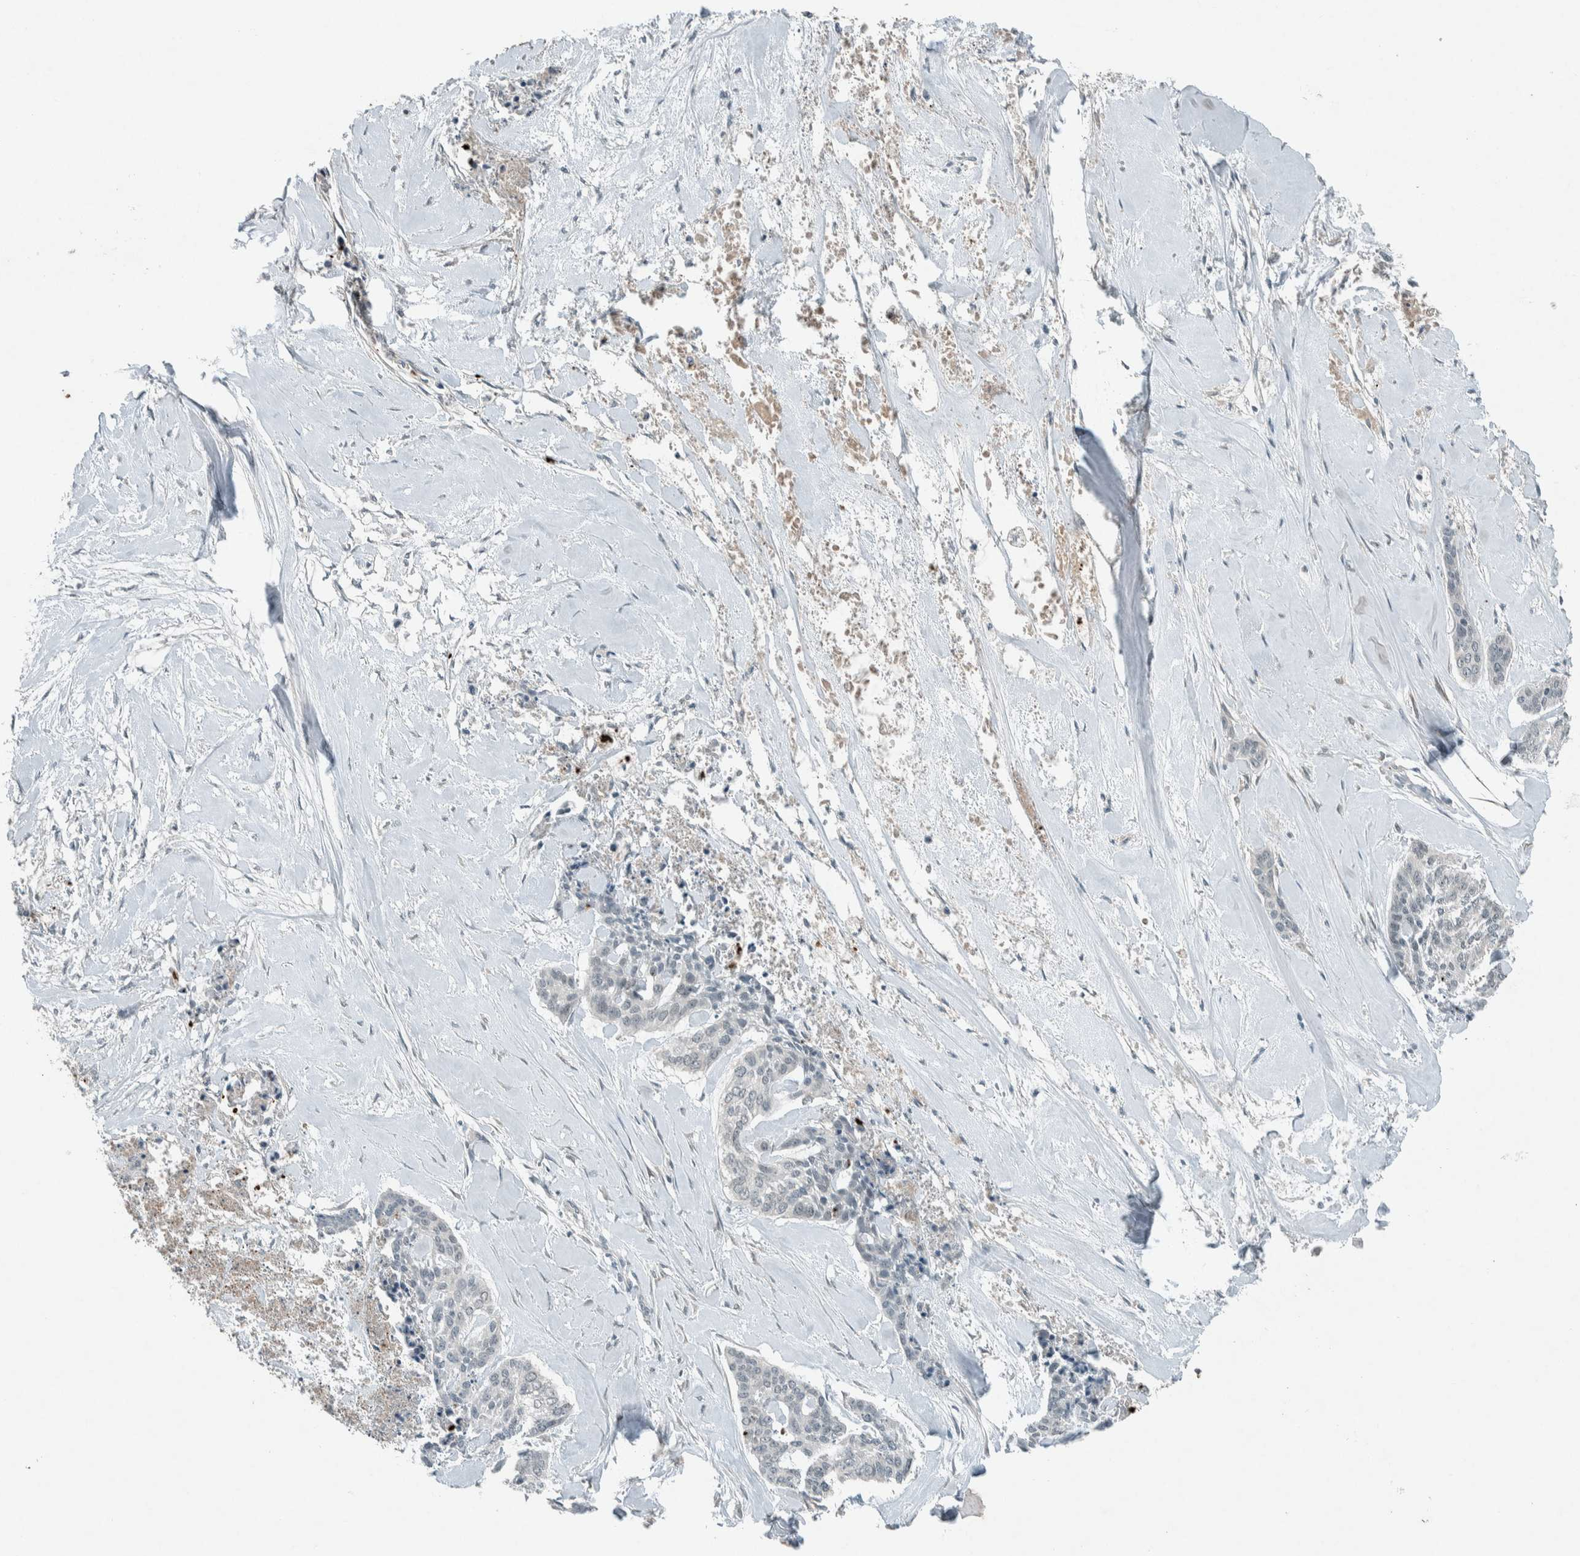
{"staining": {"intensity": "negative", "quantity": "none", "location": "none"}, "tissue": "skin cancer", "cell_type": "Tumor cells", "image_type": "cancer", "snomed": [{"axis": "morphology", "description": "Basal cell carcinoma"}, {"axis": "topography", "description": "Skin"}], "caption": "High magnification brightfield microscopy of skin basal cell carcinoma stained with DAB (brown) and counterstained with hematoxylin (blue): tumor cells show no significant expression.", "gene": "CERCAM", "patient": {"sex": "female", "age": 64}}